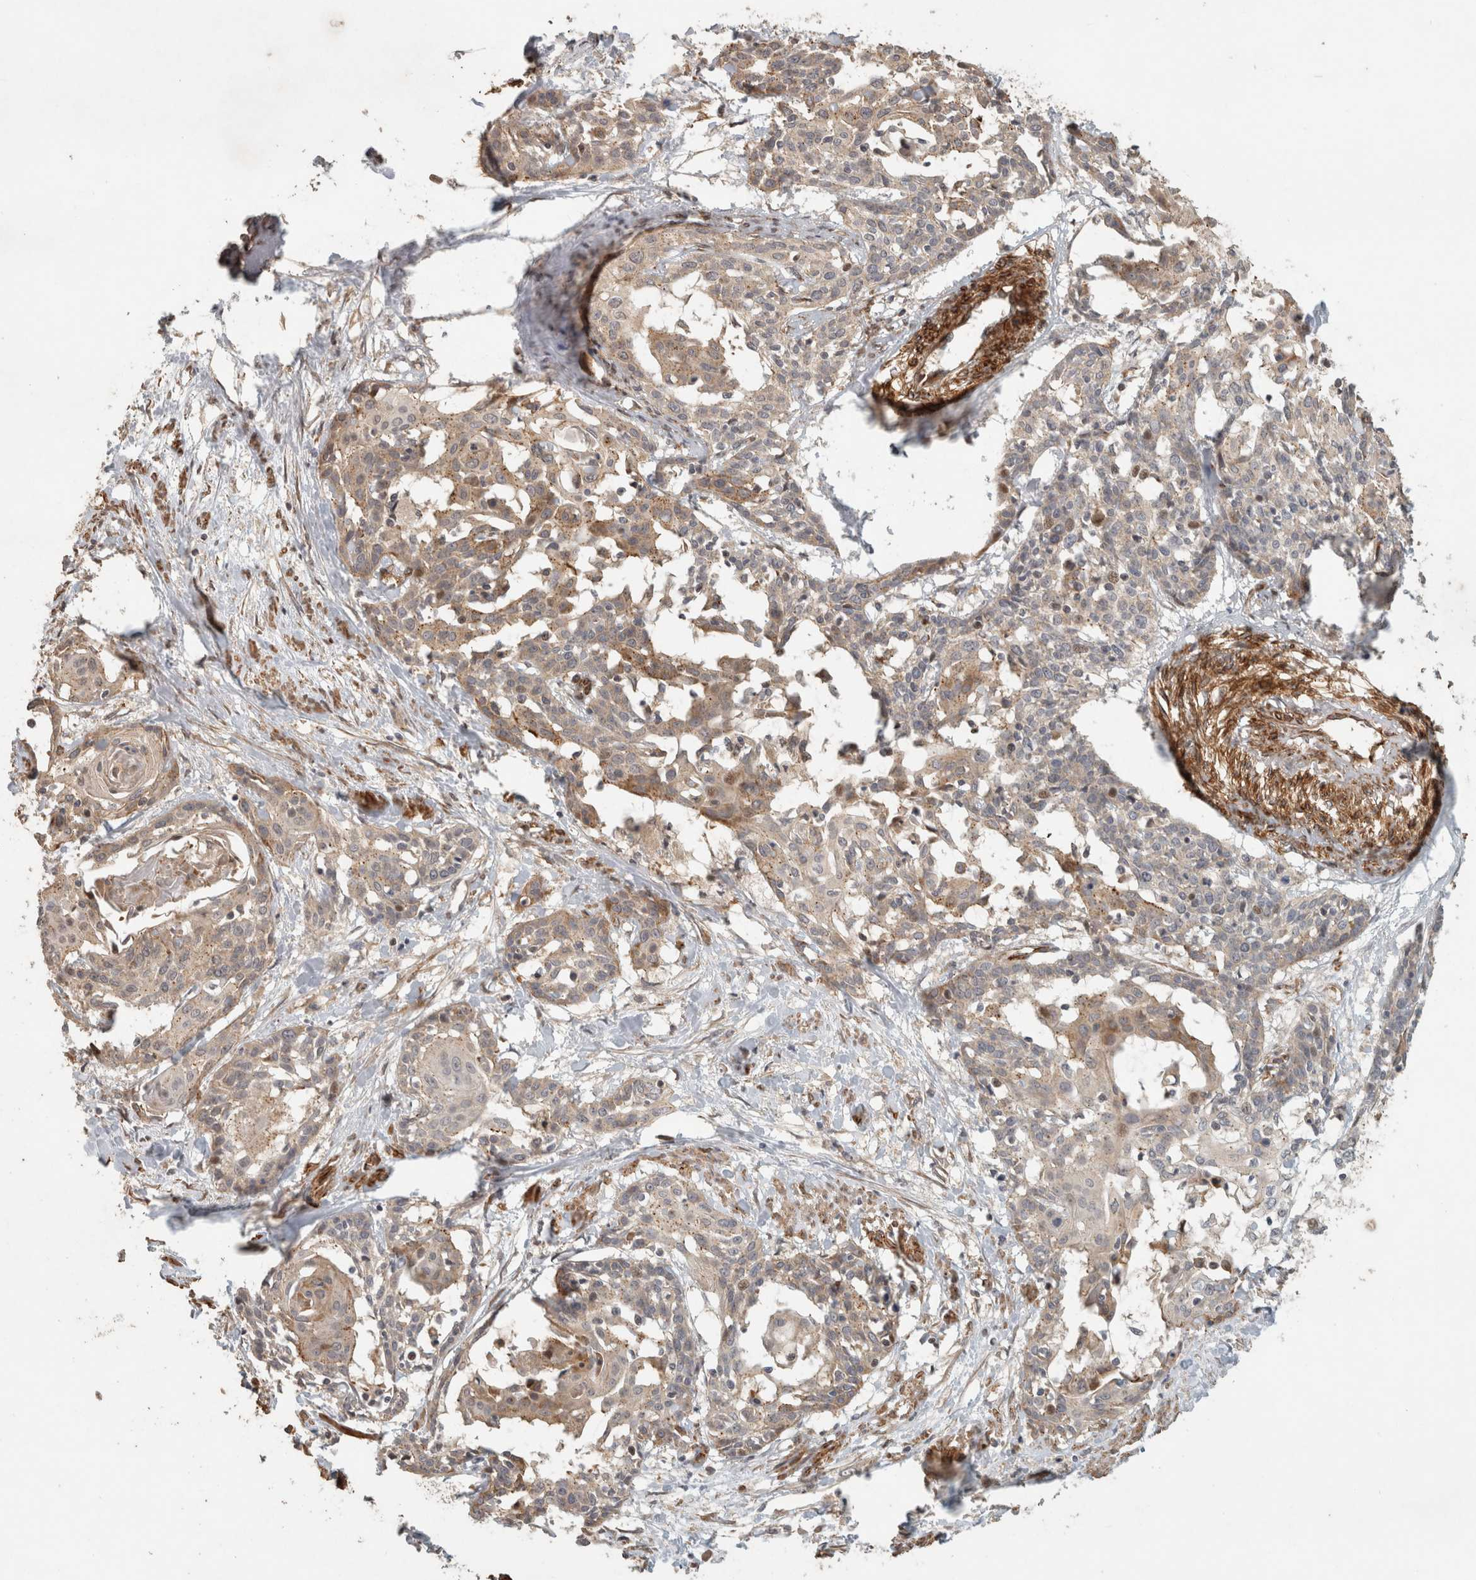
{"staining": {"intensity": "weak", "quantity": ">75%", "location": "cytoplasmic/membranous"}, "tissue": "cervical cancer", "cell_type": "Tumor cells", "image_type": "cancer", "snomed": [{"axis": "morphology", "description": "Squamous cell carcinoma, NOS"}, {"axis": "topography", "description": "Cervix"}], "caption": "DAB immunohistochemical staining of squamous cell carcinoma (cervical) reveals weak cytoplasmic/membranous protein positivity in about >75% of tumor cells.", "gene": "SIPA1L2", "patient": {"sex": "female", "age": 57}}